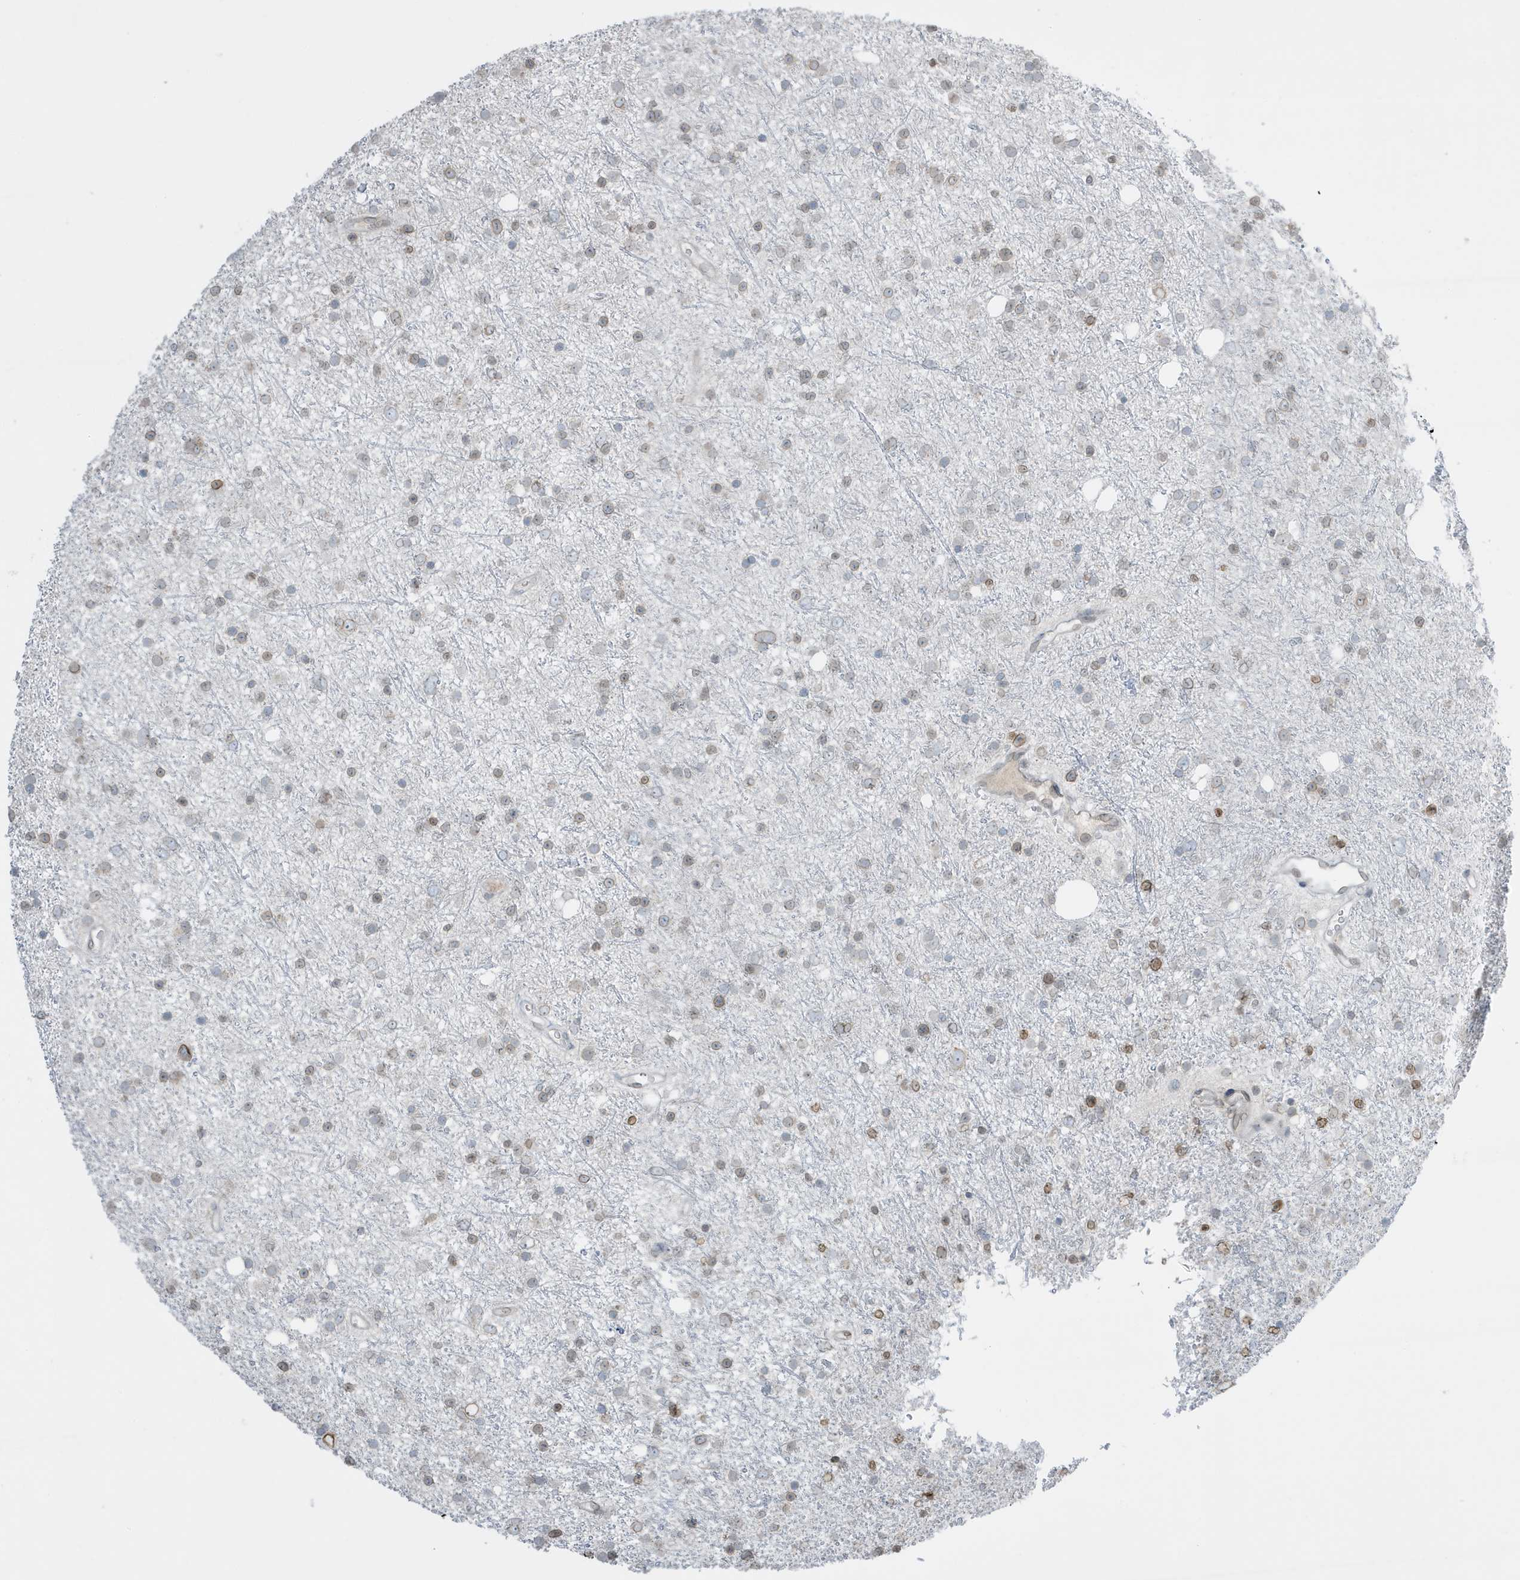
{"staining": {"intensity": "weak", "quantity": "<25%", "location": "nuclear"}, "tissue": "glioma", "cell_type": "Tumor cells", "image_type": "cancer", "snomed": [{"axis": "morphology", "description": "Glioma, malignant, Low grade"}, {"axis": "topography", "description": "Cerebral cortex"}], "caption": "IHC photomicrograph of human glioma stained for a protein (brown), which displays no staining in tumor cells.", "gene": "FNDC1", "patient": {"sex": "female", "age": 39}}